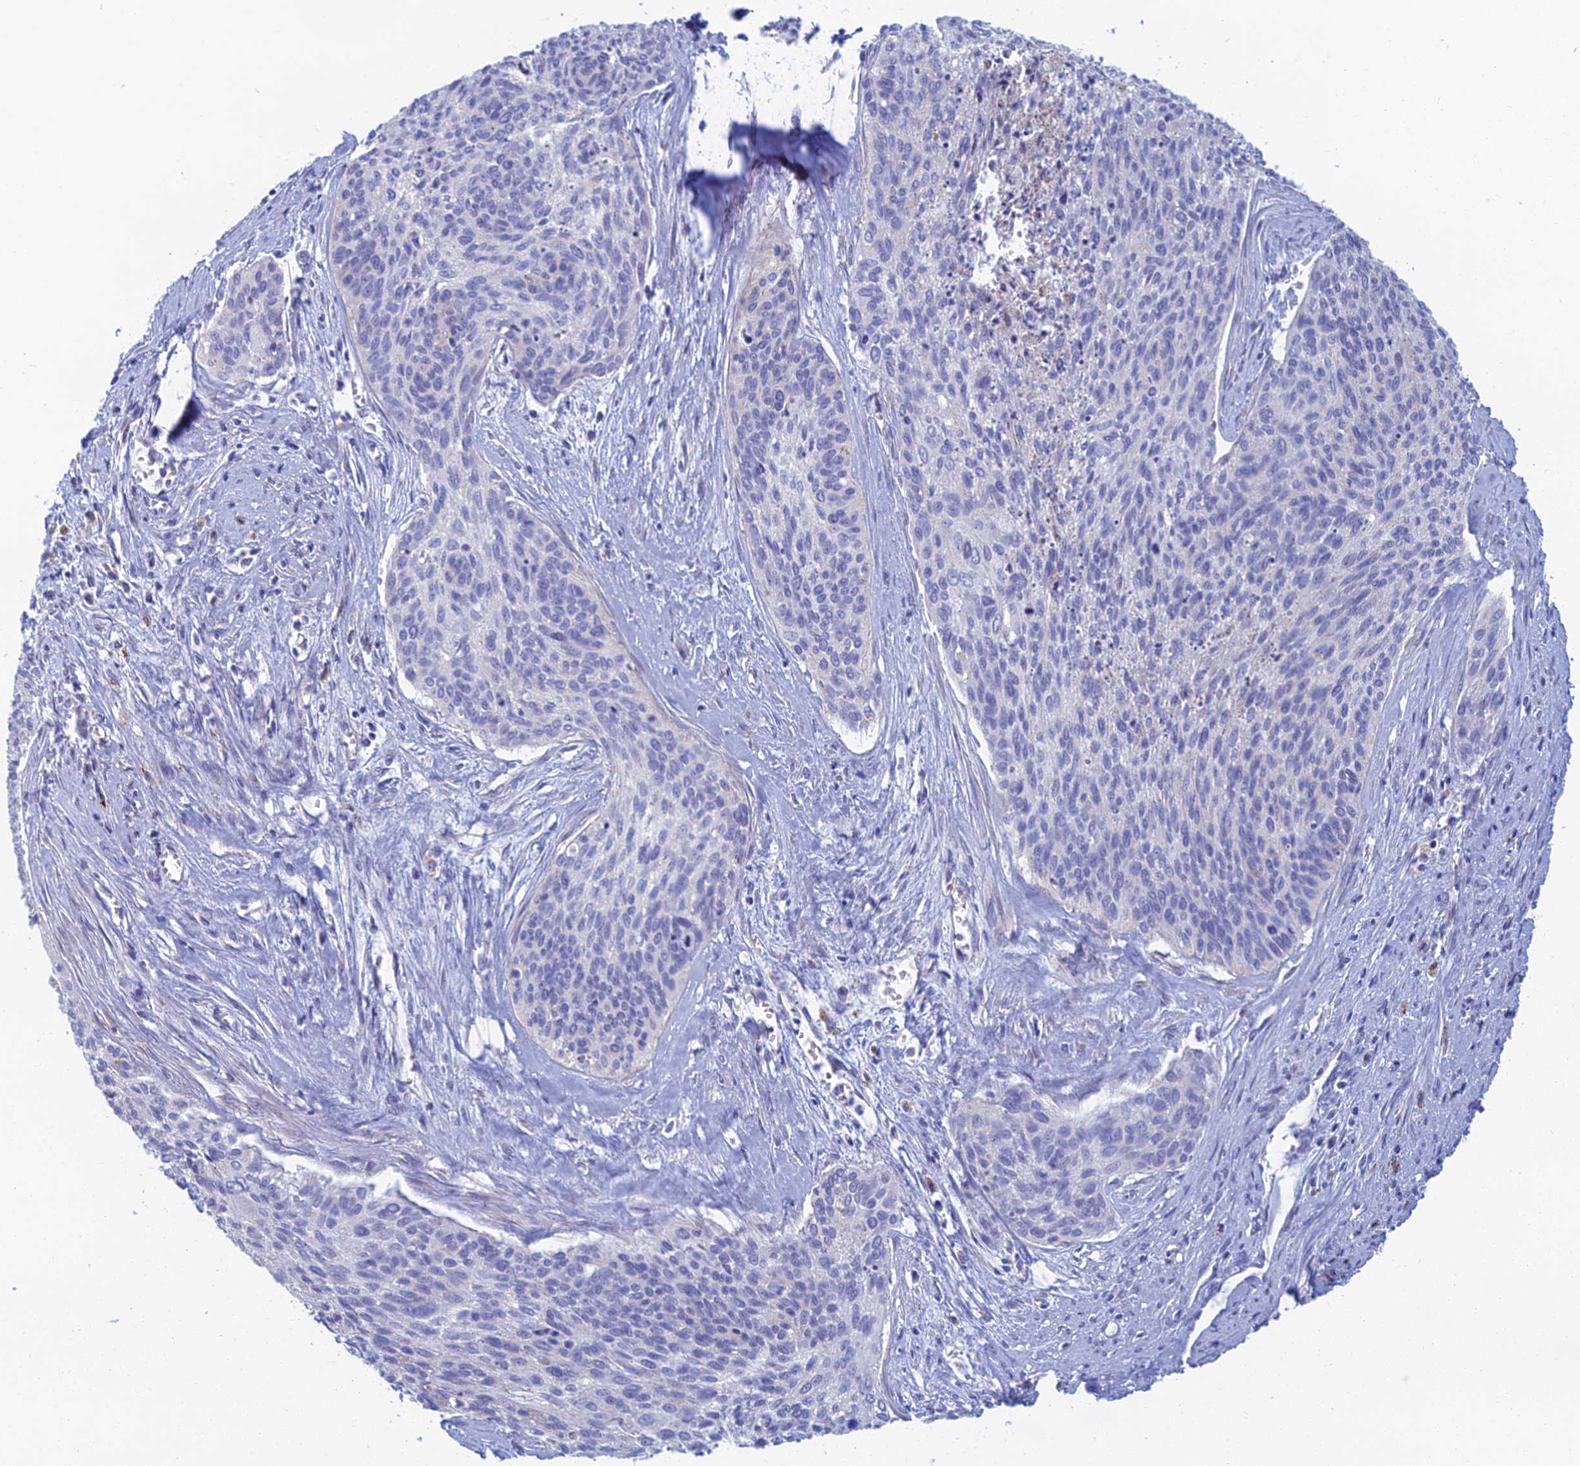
{"staining": {"intensity": "negative", "quantity": "none", "location": "none"}, "tissue": "cervical cancer", "cell_type": "Tumor cells", "image_type": "cancer", "snomed": [{"axis": "morphology", "description": "Squamous cell carcinoma, NOS"}, {"axis": "topography", "description": "Cervix"}], "caption": "Immunohistochemistry (IHC) image of human cervical squamous cell carcinoma stained for a protein (brown), which demonstrates no staining in tumor cells.", "gene": "CFAP210", "patient": {"sex": "female", "age": 55}}